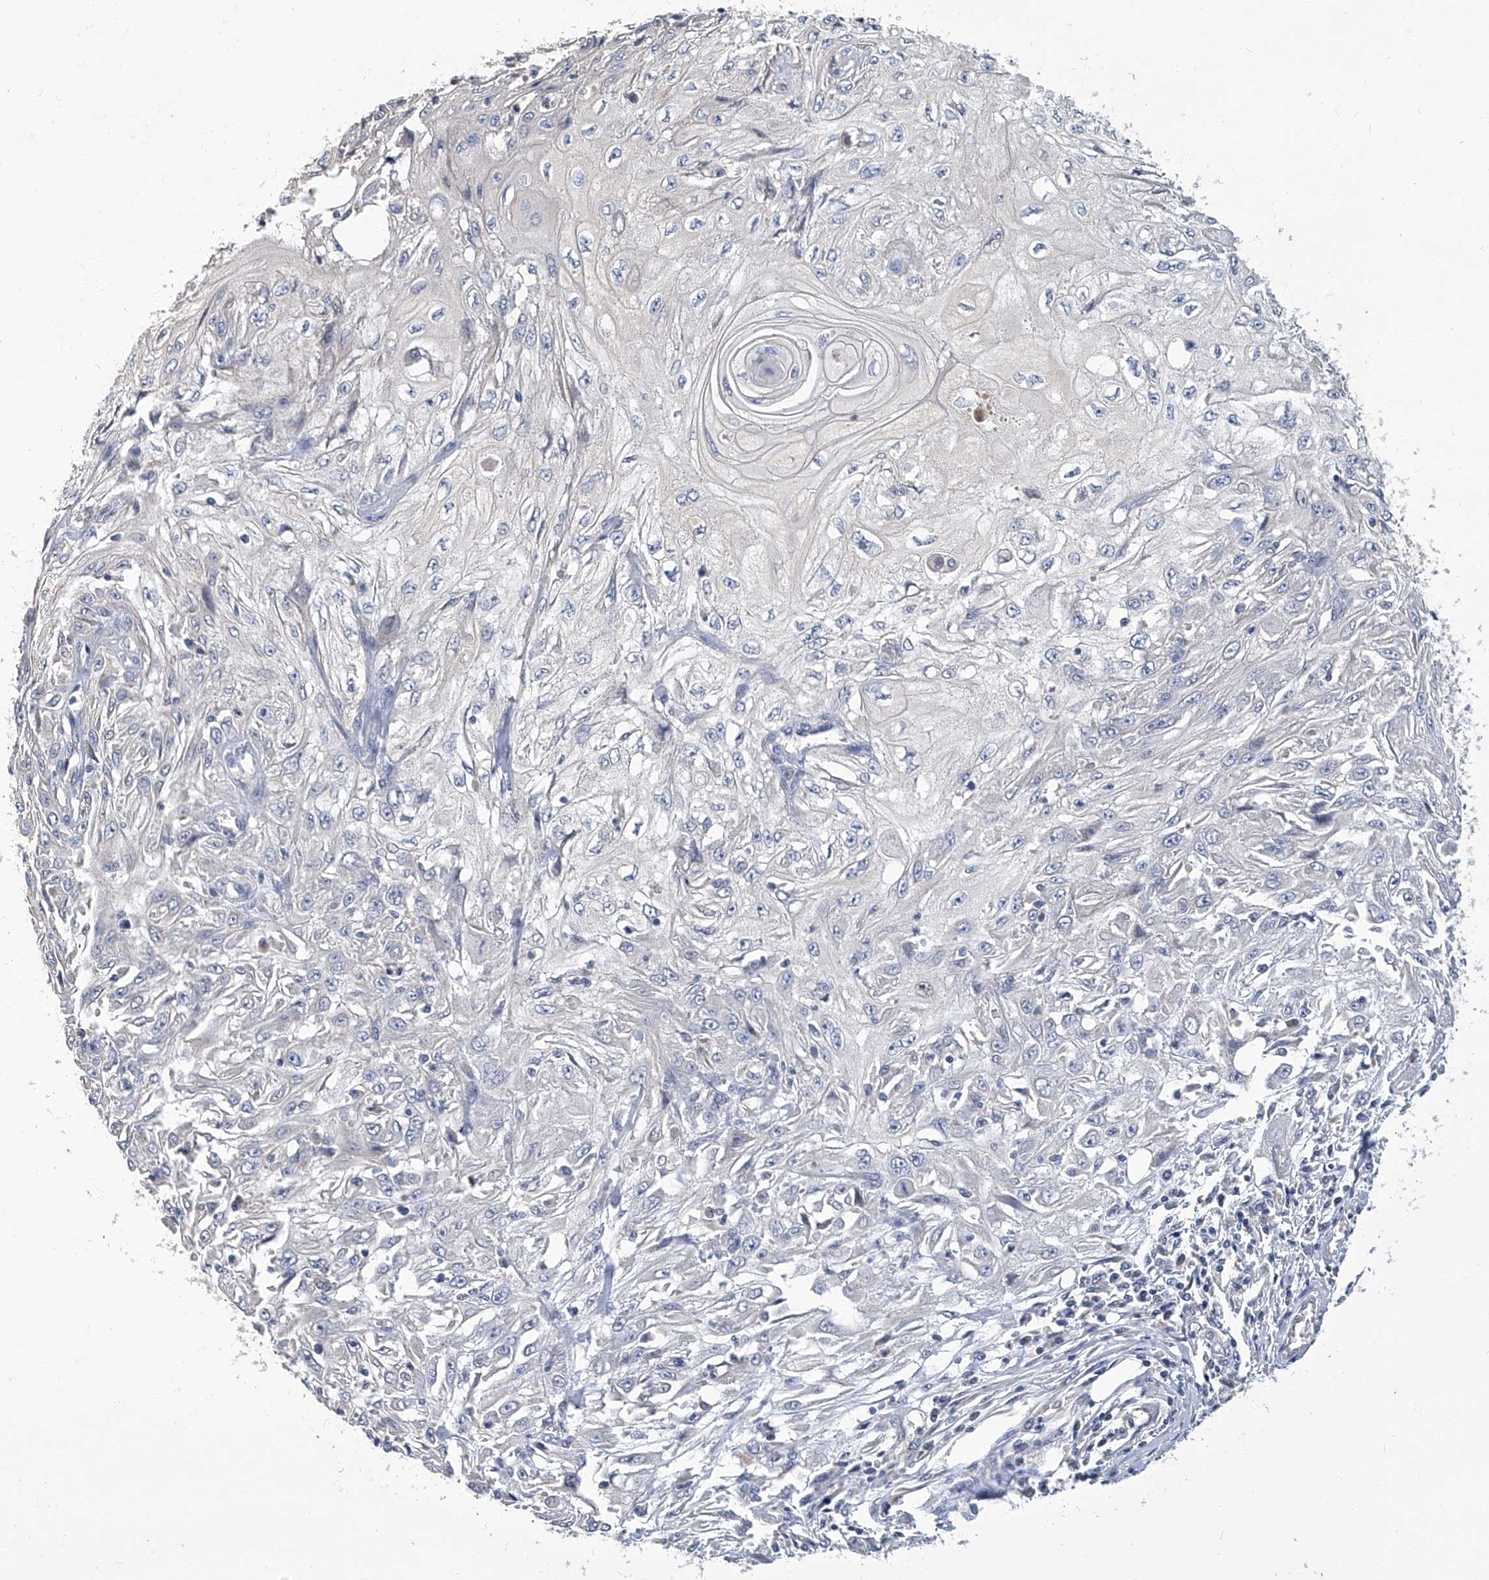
{"staining": {"intensity": "negative", "quantity": "none", "location": "none"}, "tissue": "skin cancer", "cell_type": "Tumor cells", "image_type": "cancer", "snomed": [{"axis": "morphology", "description": "Squamous cell carcinoma, NOS"}, {"axis": "topography", "description": "Skin"}], "caption": "DAB immunohistochemical staining of skin cancer demonstrates no significant expression in tumor cells.", "gene": "TGFBR1", "patient": {"sex": "male", "age": 75}}